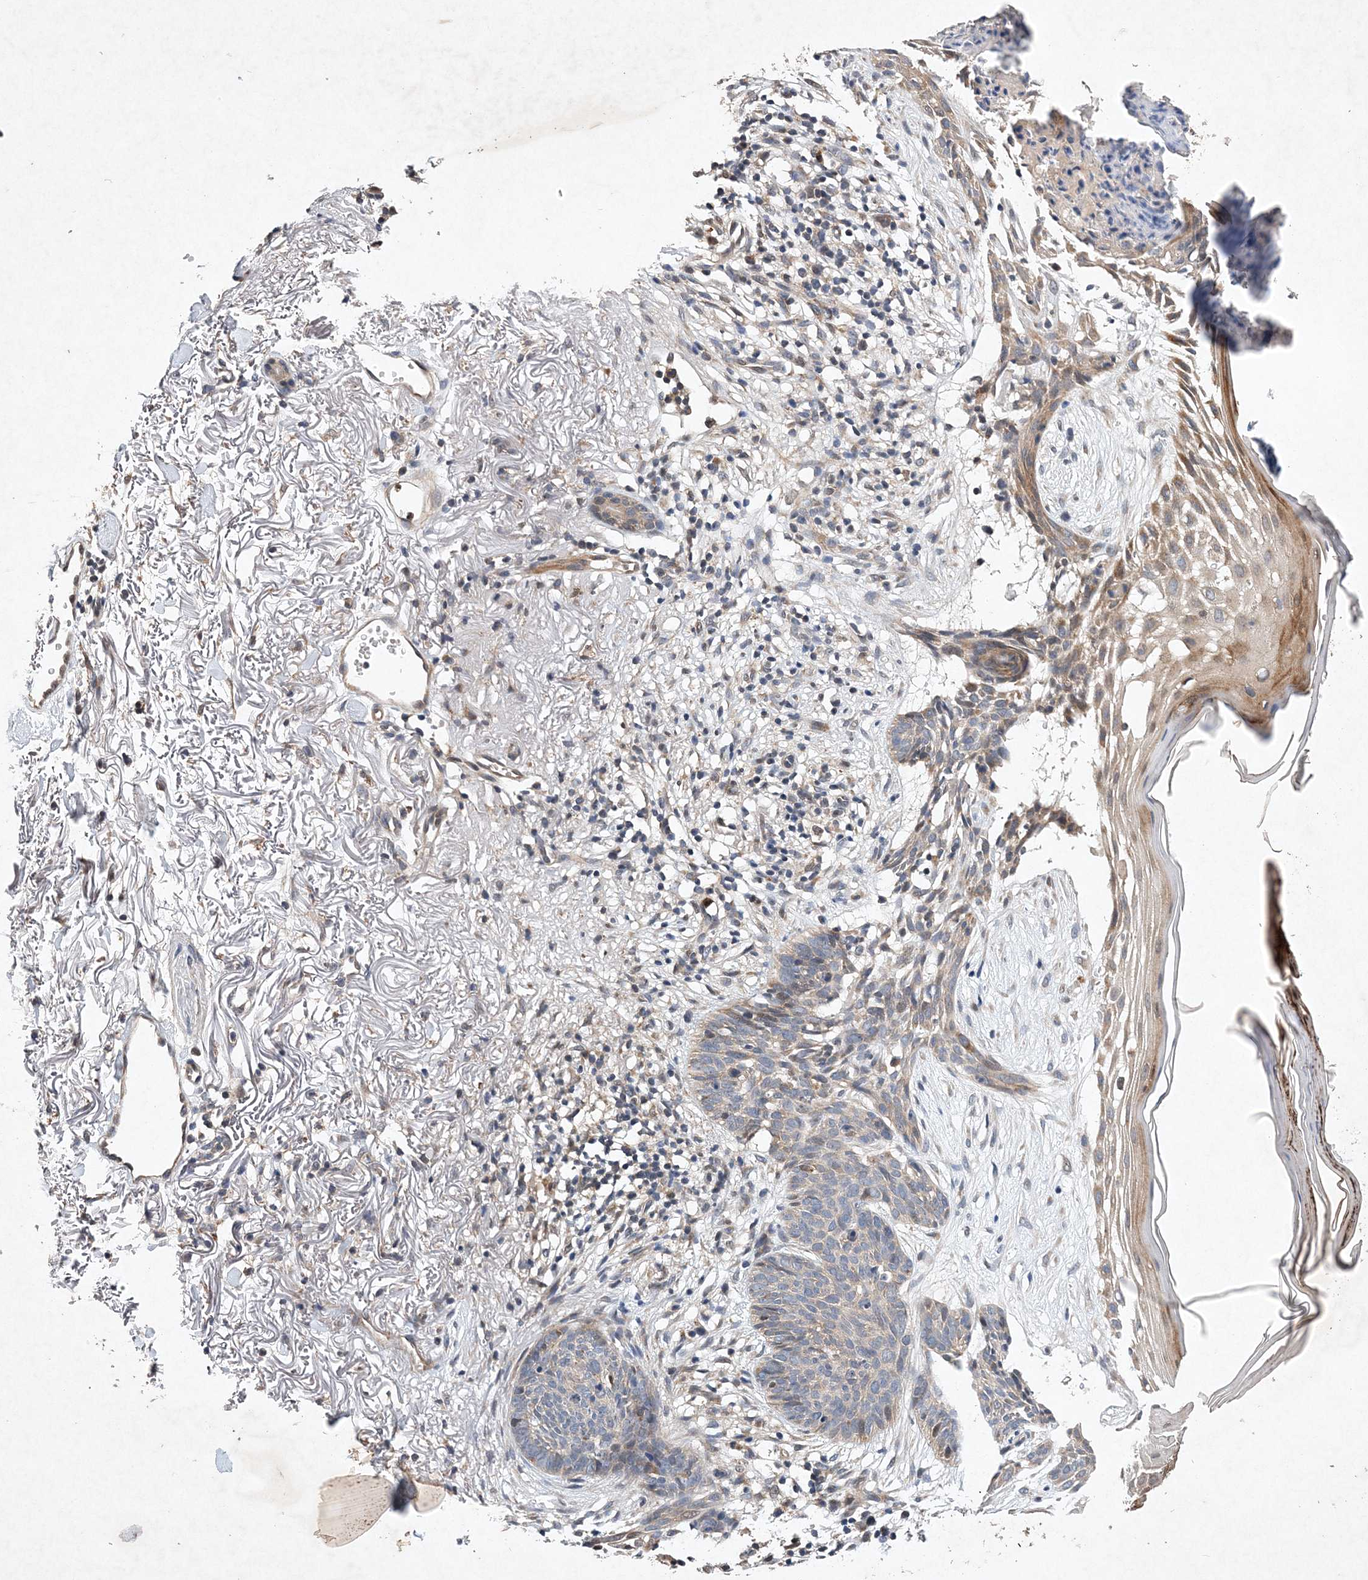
{"staining": {"intensity": "negative", "quantity": "none", "location": "none"}, "tissue": "skin cancer", "cell_type": "Tumor cells", "image_type": "cancer", "snomed": [{"axis": "morphology", "description": "Normal tissue, NOS"}, {"axis": "morphology", "description": "Basal cell carcinoma"}, {"axis": "topography", "description": "Skin"}], "caption": "This image is of skin cancer stained with immunohistochemistry (IHC) to label a protein in brown with the nuclei are counter-stained blue. There is no expression in tumor cells.", "gene": "PROSER1", "patient": {"sex": "female", "age": 70}}